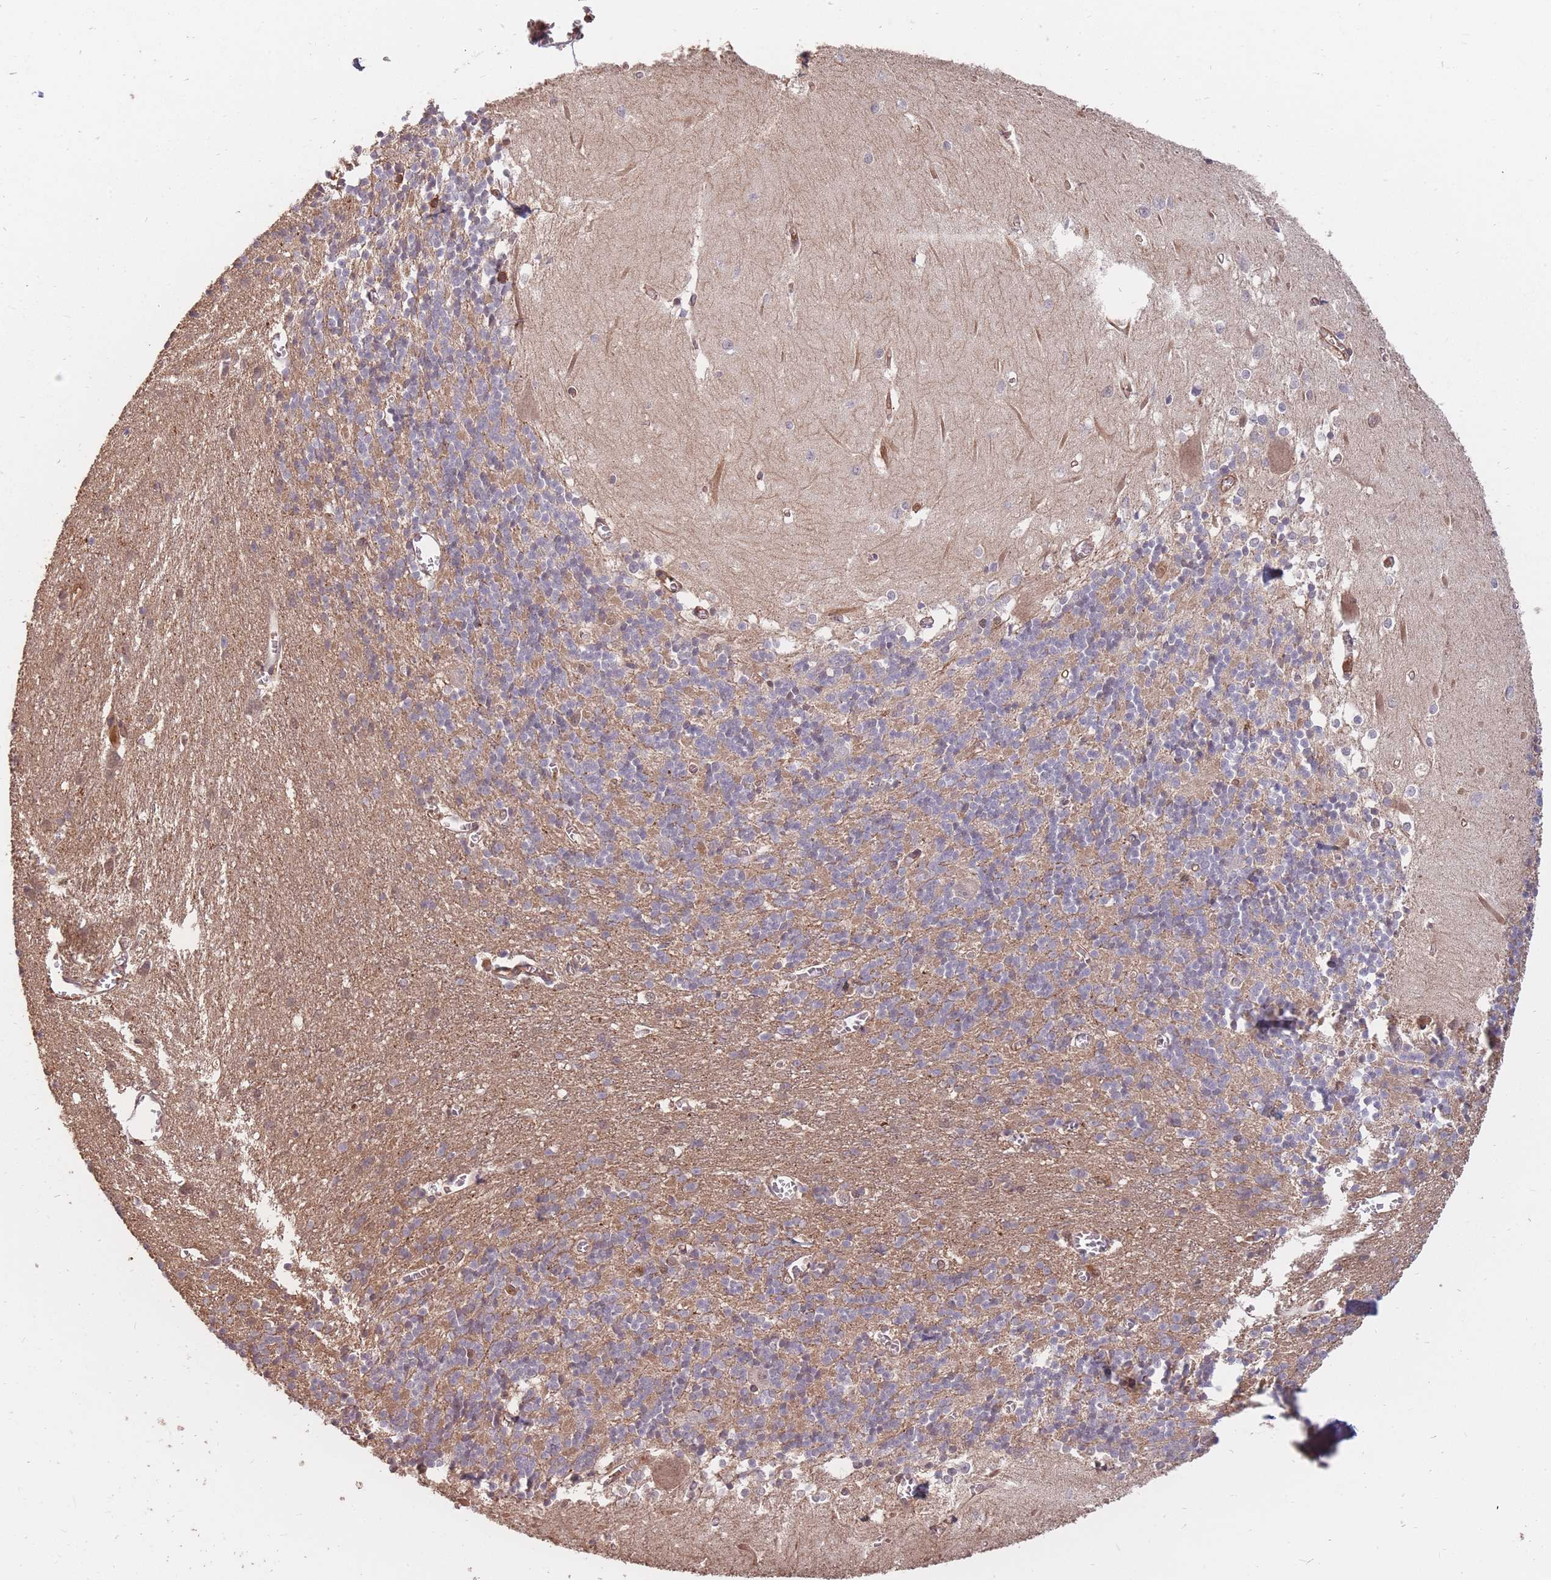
{"staining": {"intensity": "moderate", "quantity": "25%-75%", "location": "cytoplasmic/membranous"}, "tissue": "cerebellum", "cell_type": "Cells in granular layer", "image_type": "normal", "snomed": [{"axis": "morphology", "description": "Normal tissue, NOS"}, {"axis": "topography", "description": "Cerebellum"}], "caption": "Brown immunohistochemical staining in normal human cerebellum displays moderate cytoplasmic/membranous staining in about 25%-75% of cells in granular layer.", "gene": "PLS3", "patient": {"sex": "male", "age": 37}}